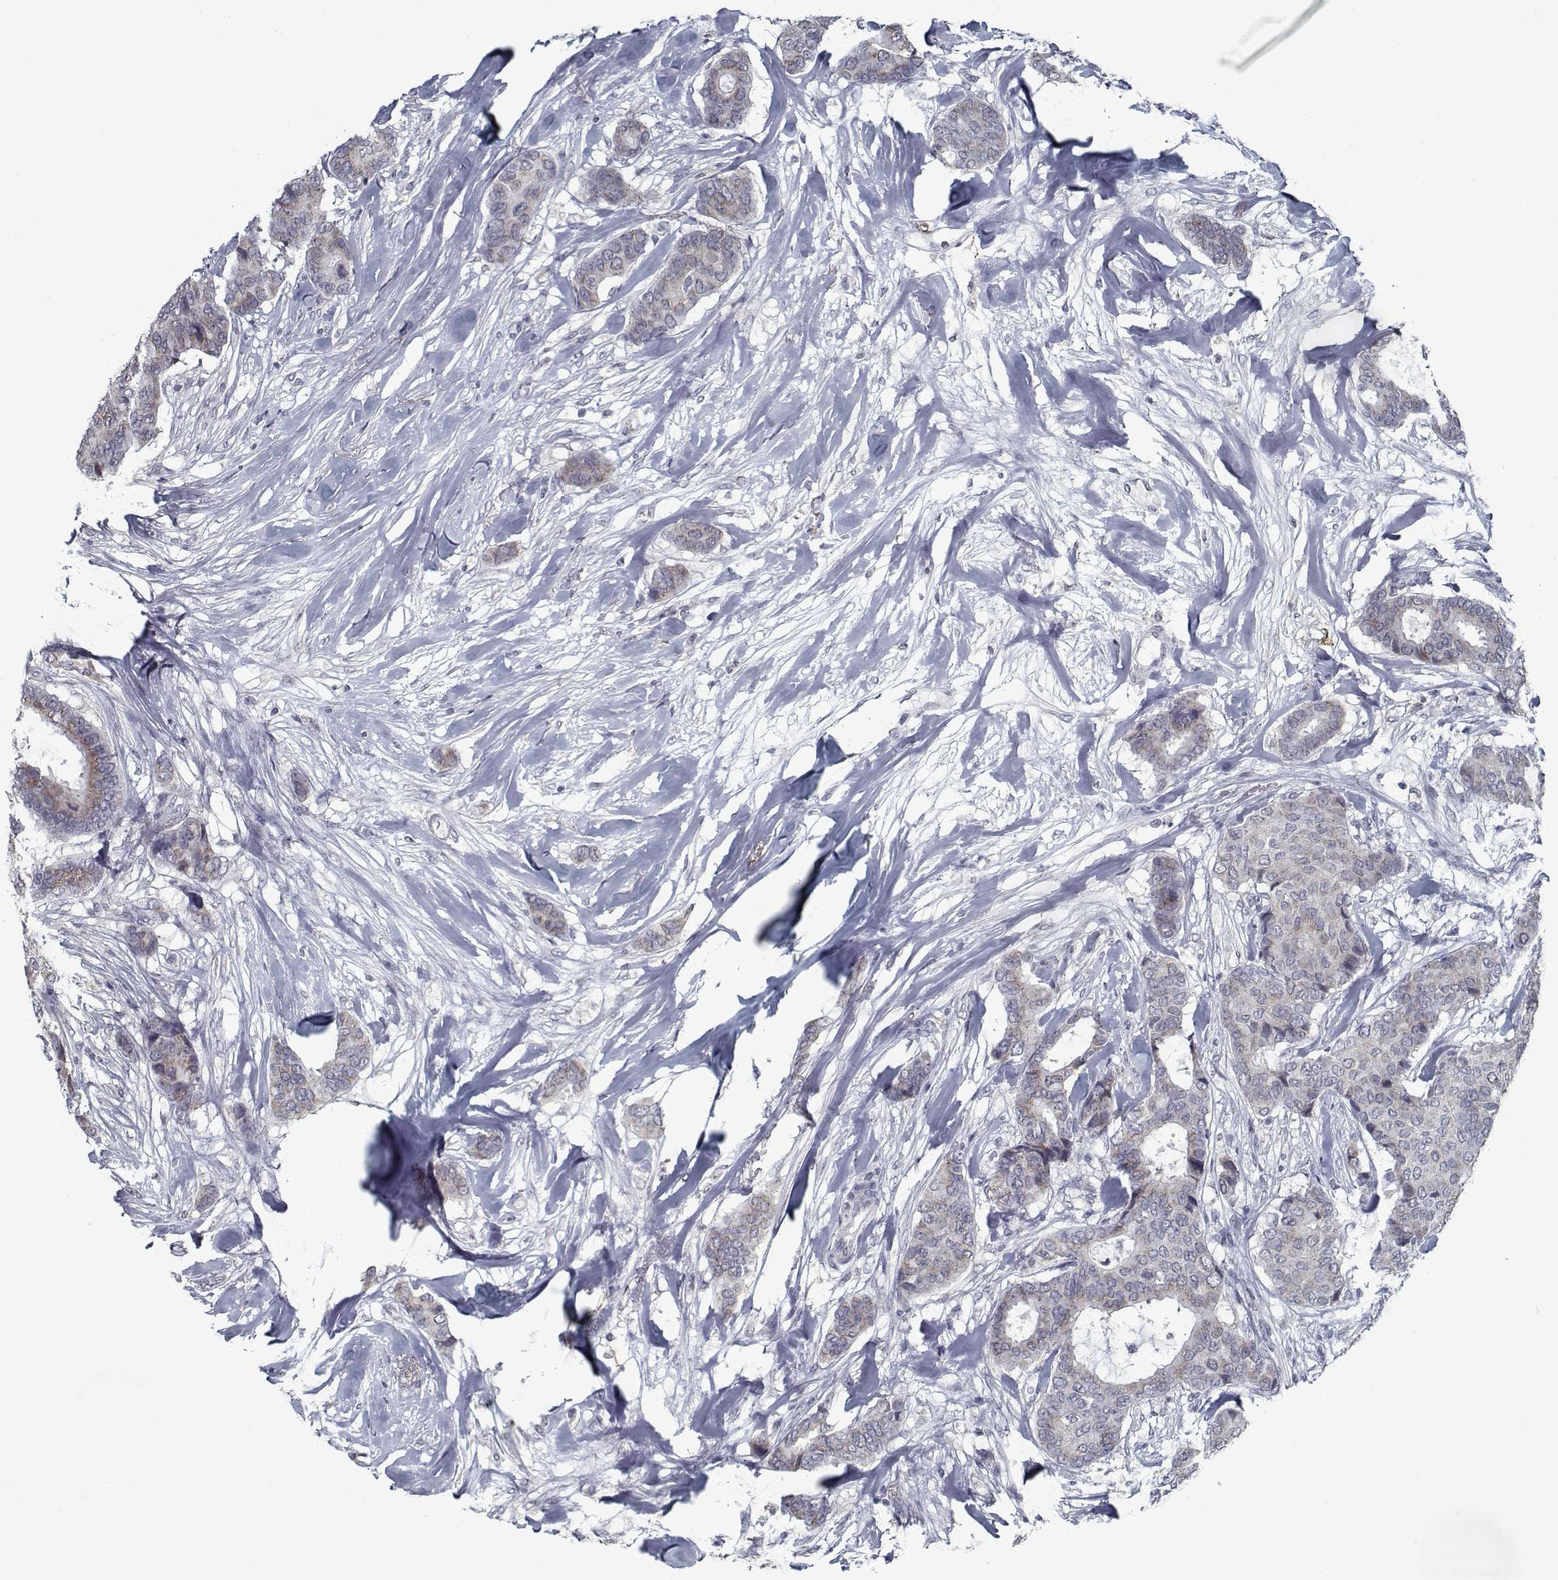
{"staining": {"intensity": "weak", "quantity": "<25%", "location": "cytoplasmic/membranous"}, "tissue": "breast cancer", "cell_type": "Tumor cells", "image_type": "cancer", "snomed": [{"axis": "morphology", "description": "Duct carcinoma"}, {"axis": "topography", "description": "Breast"}], "caption": "Tumor cells show no significant staining in infiltrating ductal carcinoma (breast).", "gene": "SEC16B", "patient": {"sex": "female", "age": 75}}